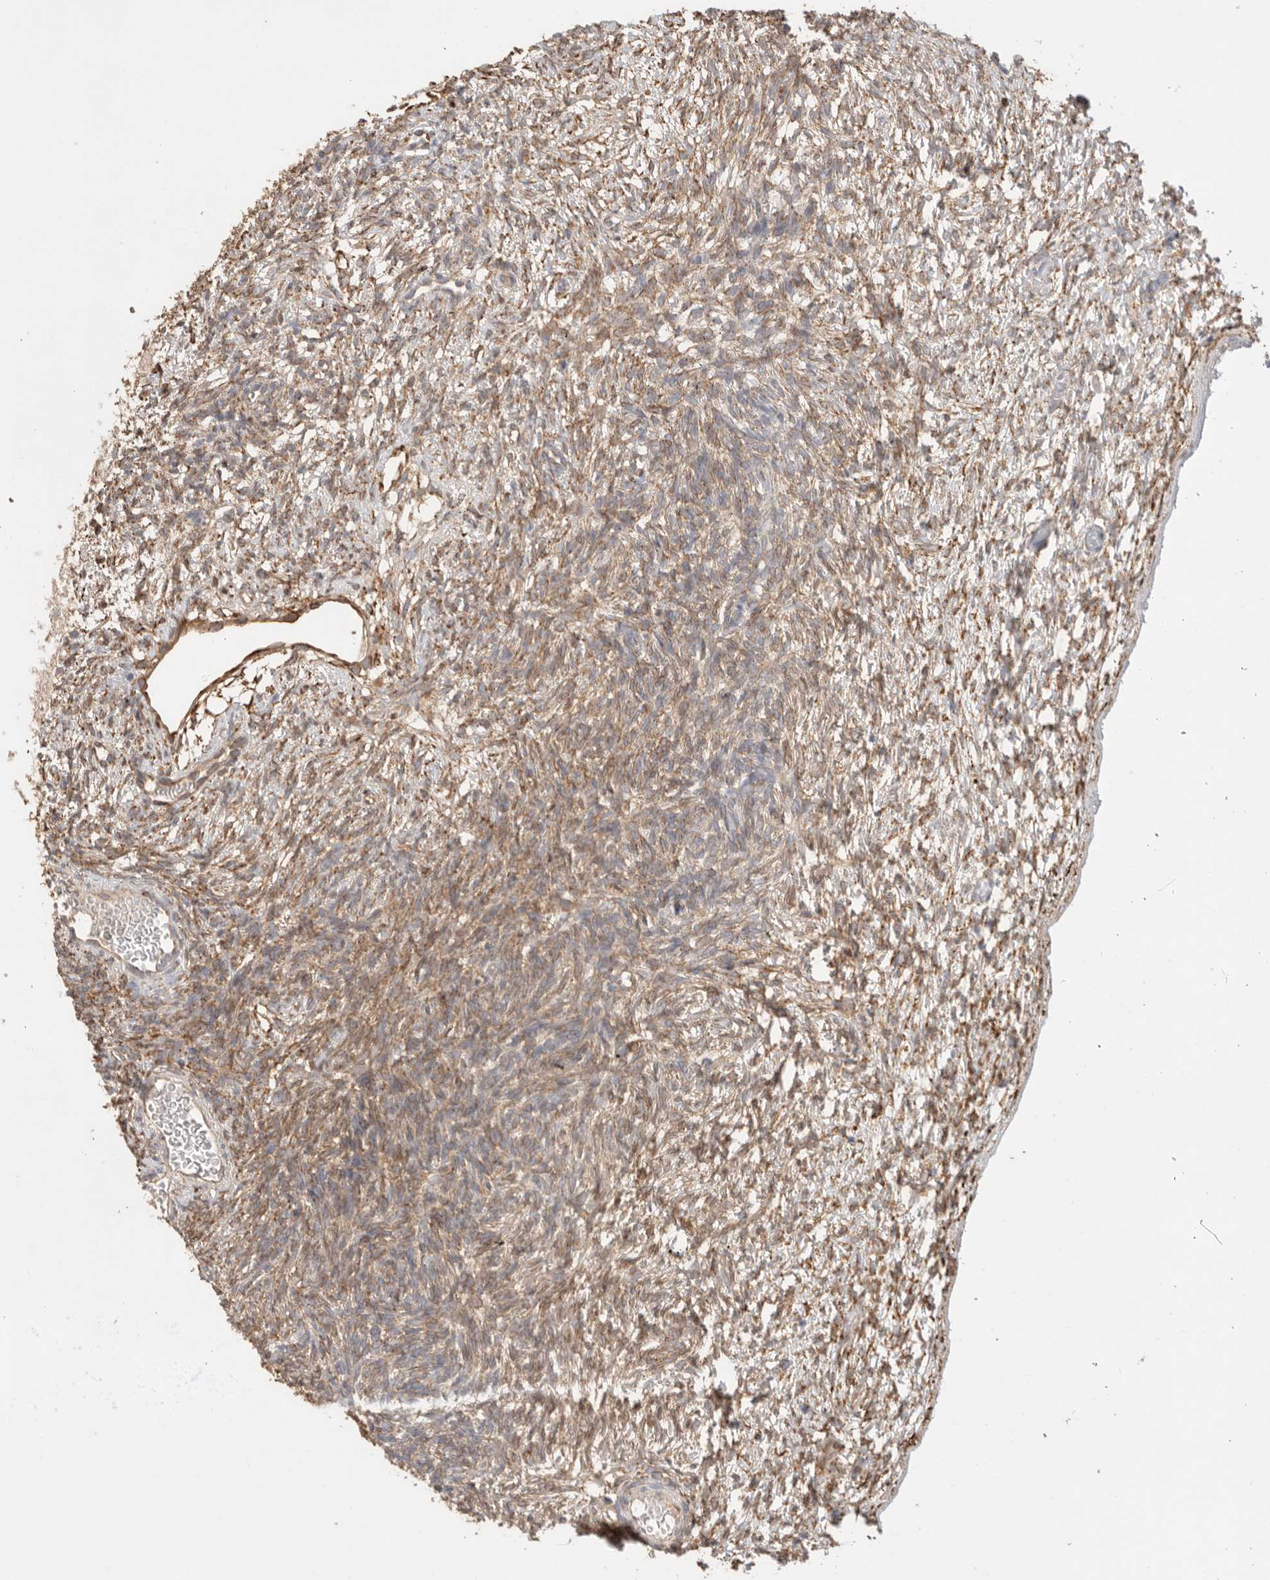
{"staining": {"intensity": "moderate", "quantity": ">75%", "location": "cytoplasmic/membranous"}, "tissue": "ovary", "cell_type": "Follicle cells", "image_type": "normal", "snomed": [{"axis": "morphology", "description": "Normal tissue, NOS"}, {"axis": "topography", "description": "Ovary"}], "caption": "Protein expression by immunohistochemistry exhibits moderate cytoplasmic/membranous expression in about >75% of follicle cells in normal ovary.", "gene": "BLOC1S5", "patient": {"sex": "female", "age": 34}}